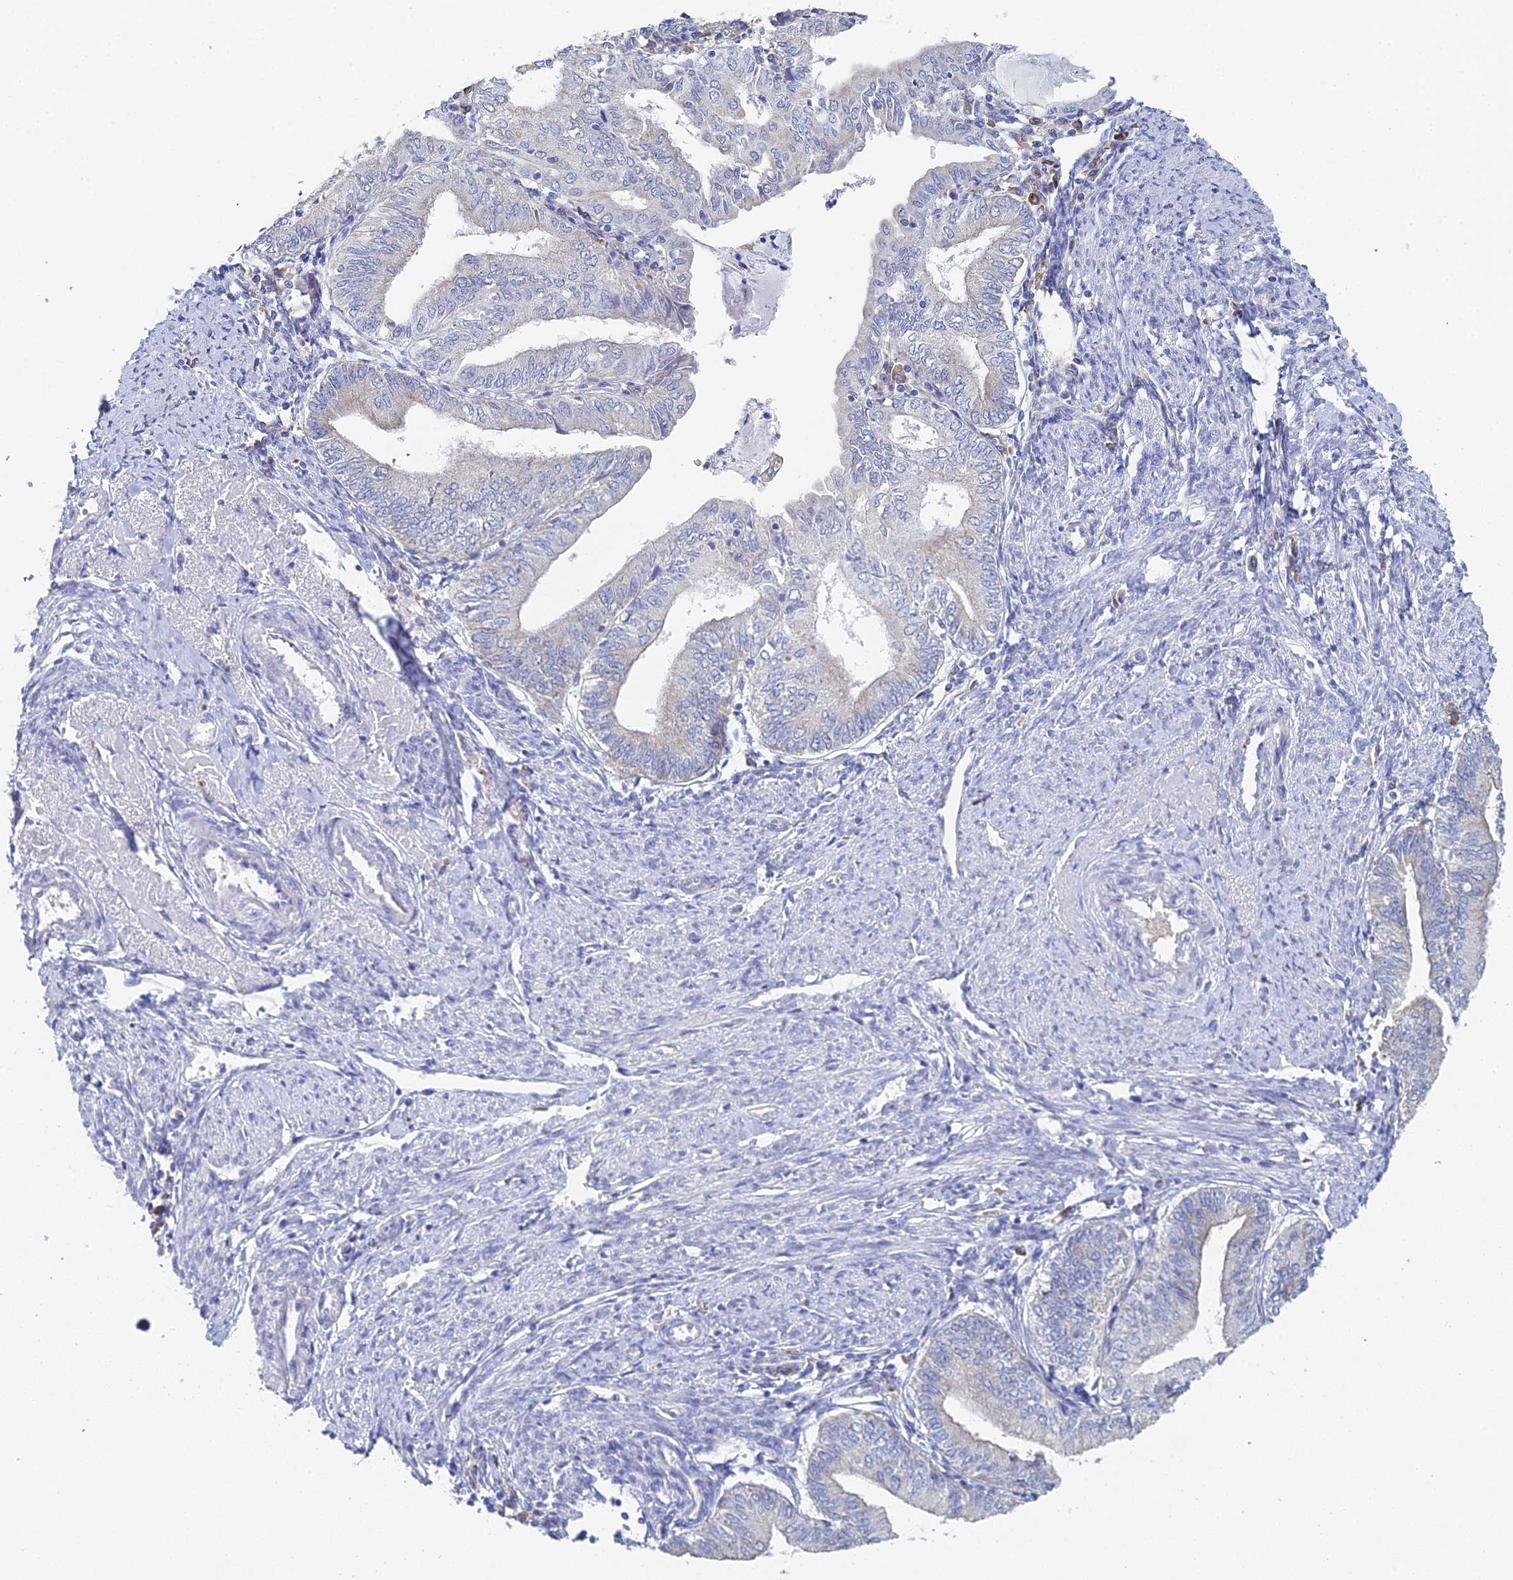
{"staining": {"intensity": "negative", "quantity": "none", "location": "none"}, "tissue": "endometrial cancer", "cell_type": "Tumor cells", "image_type": "cancer", "snomed": [{"axis": "morphology", "description": "Adenocarcinoma, NOS"}, {"axis": "topography", "description": "Endometrium"}], "caption": "The immunohistochemistry (IHC) photomicrograph has no significant expression in tumor cells of adenocarcinoma (endometrial) tissue.", "gene": "CRACR2B", "patient": {"sex": "female", "age": 66}}